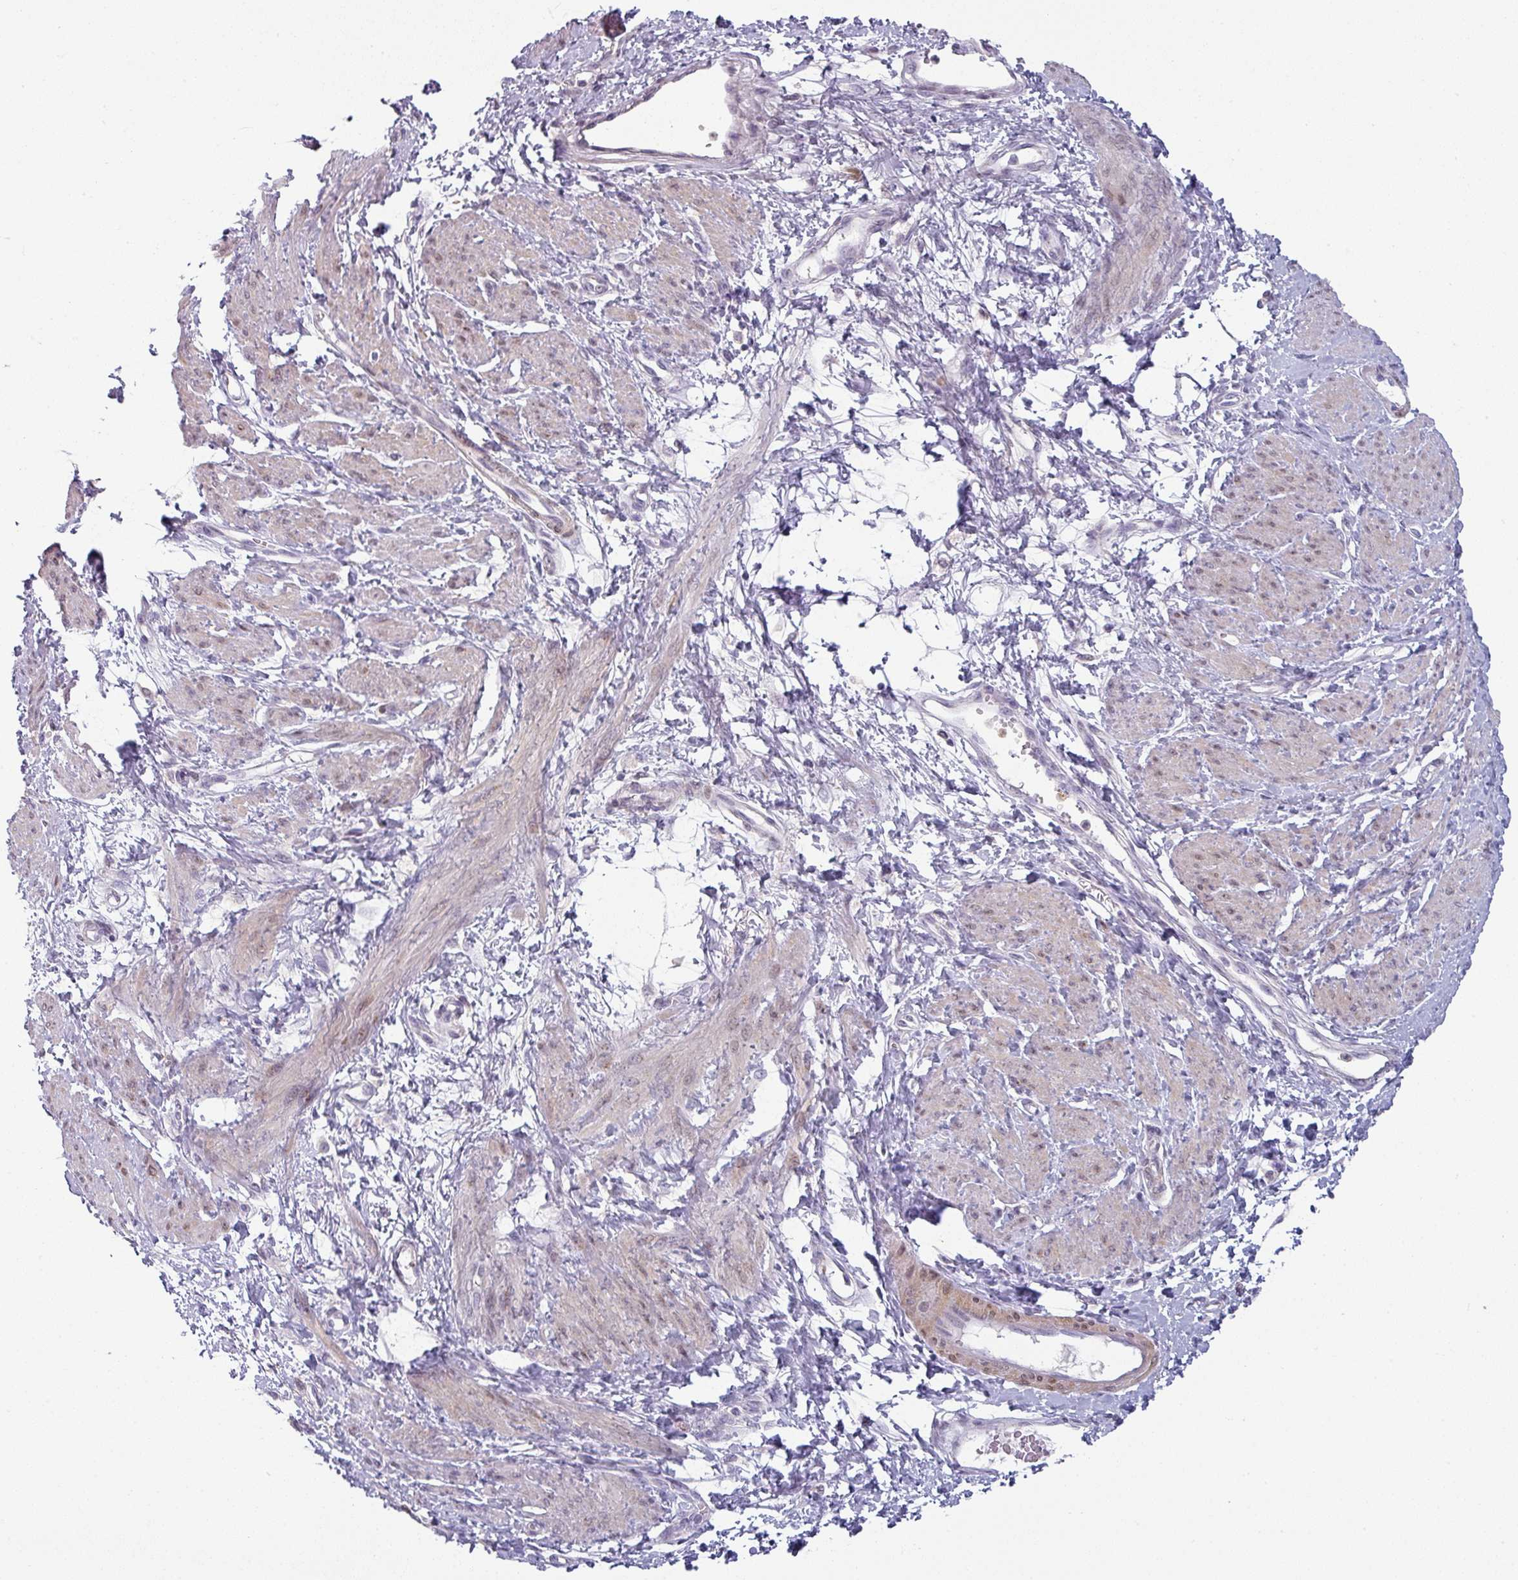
{"staining": {"intensity": "moderate", "quantity": "25%-75%", "location": "cytoplasmic/membranous"}, "tissue": "smooth muscle", "cell_type": "Smooth muscle cells", "image_type": "normal", "snomed": [{"axis": "morphology", "description": "Normal tissue, NOS"}, {"axis": "topography", "description": "Smooth muscle"}, {"axis": "topography", "description": "Uterus"}], "caption": "A brown stain labels moderate cytoplasmic/membranous positivity of a protein in smooth muscle cells of benign smooth muscle.", "gene": "MAGEC3", "patient": {"sex": "female", "age": 39}}